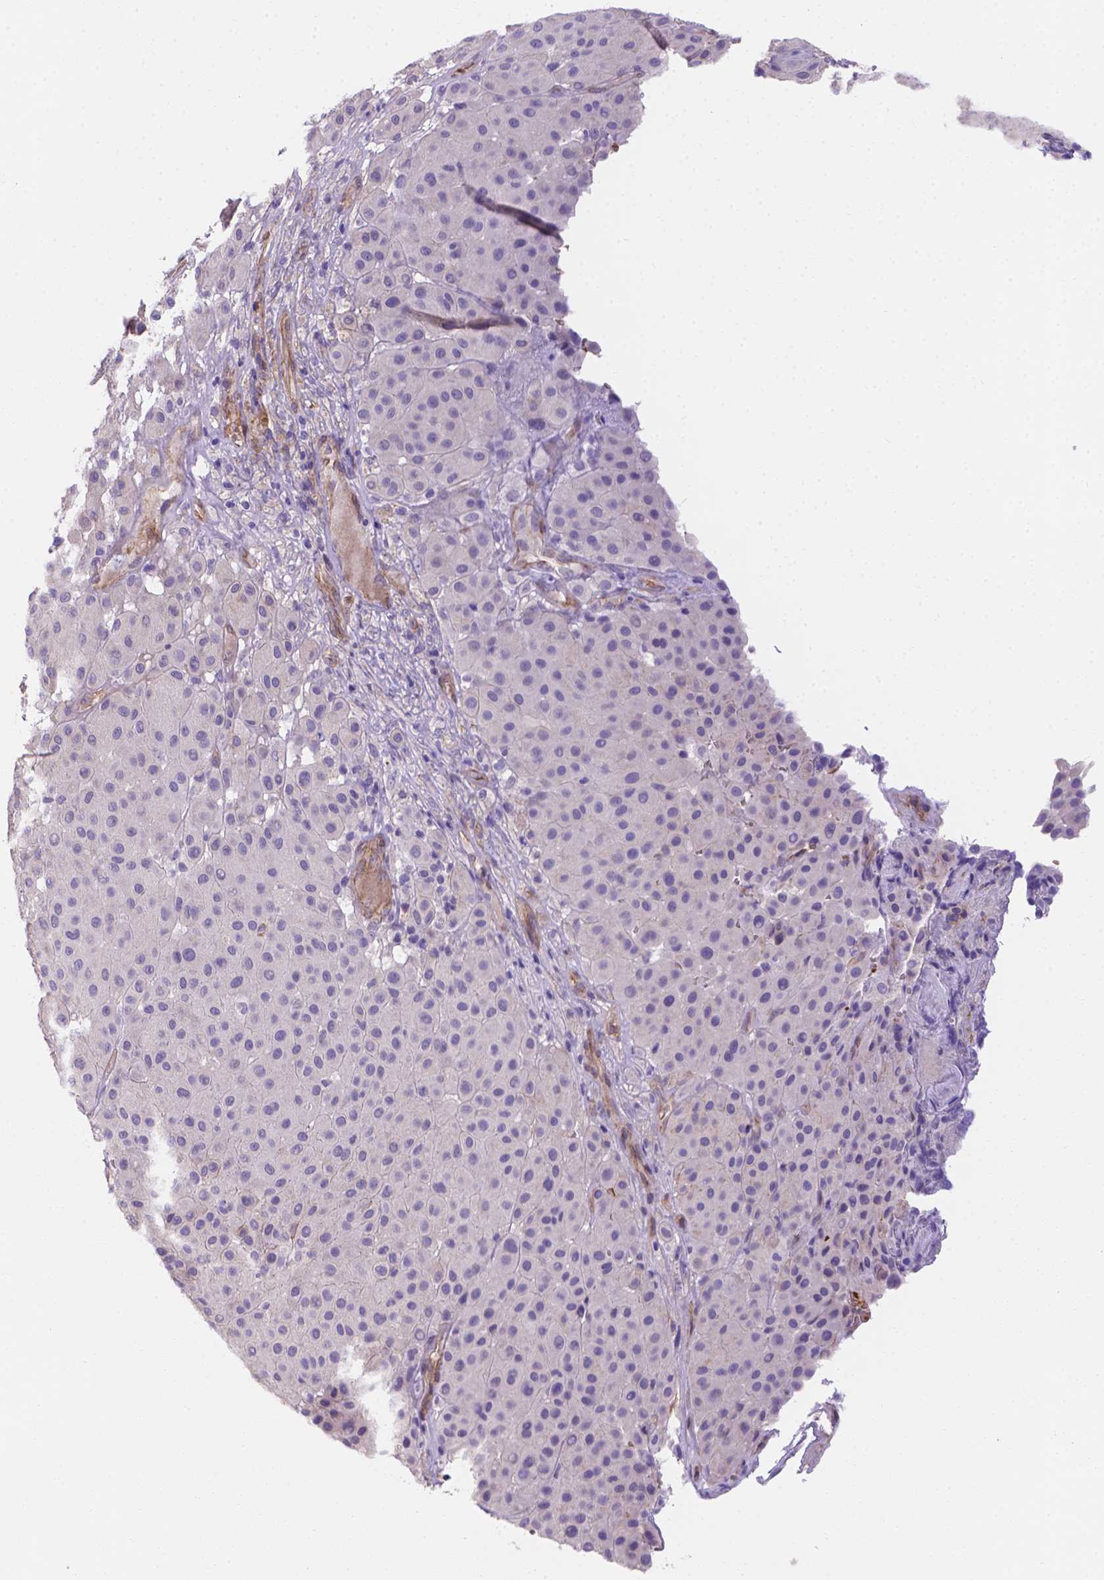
{"staining": {"intensity": "negative", "quantity": "none", "location": "none"}, "tissue": "melanoma", "cell_type": "Tumor cells", "image_type": "cancer", "snomed": [{"axis": "morphology", "description": "Malignant melanoma, Metastatic site"}, {"axis": "topography", "description": "Smooth muscle"}], "caption": "Malignant melanoma (metastatic site) stained for a protein using immunohistochemistry (IHC) displays no positivity tumor cells.", "gene": "SLC40A1", "patient": {"sex": "male", "age": 41}}